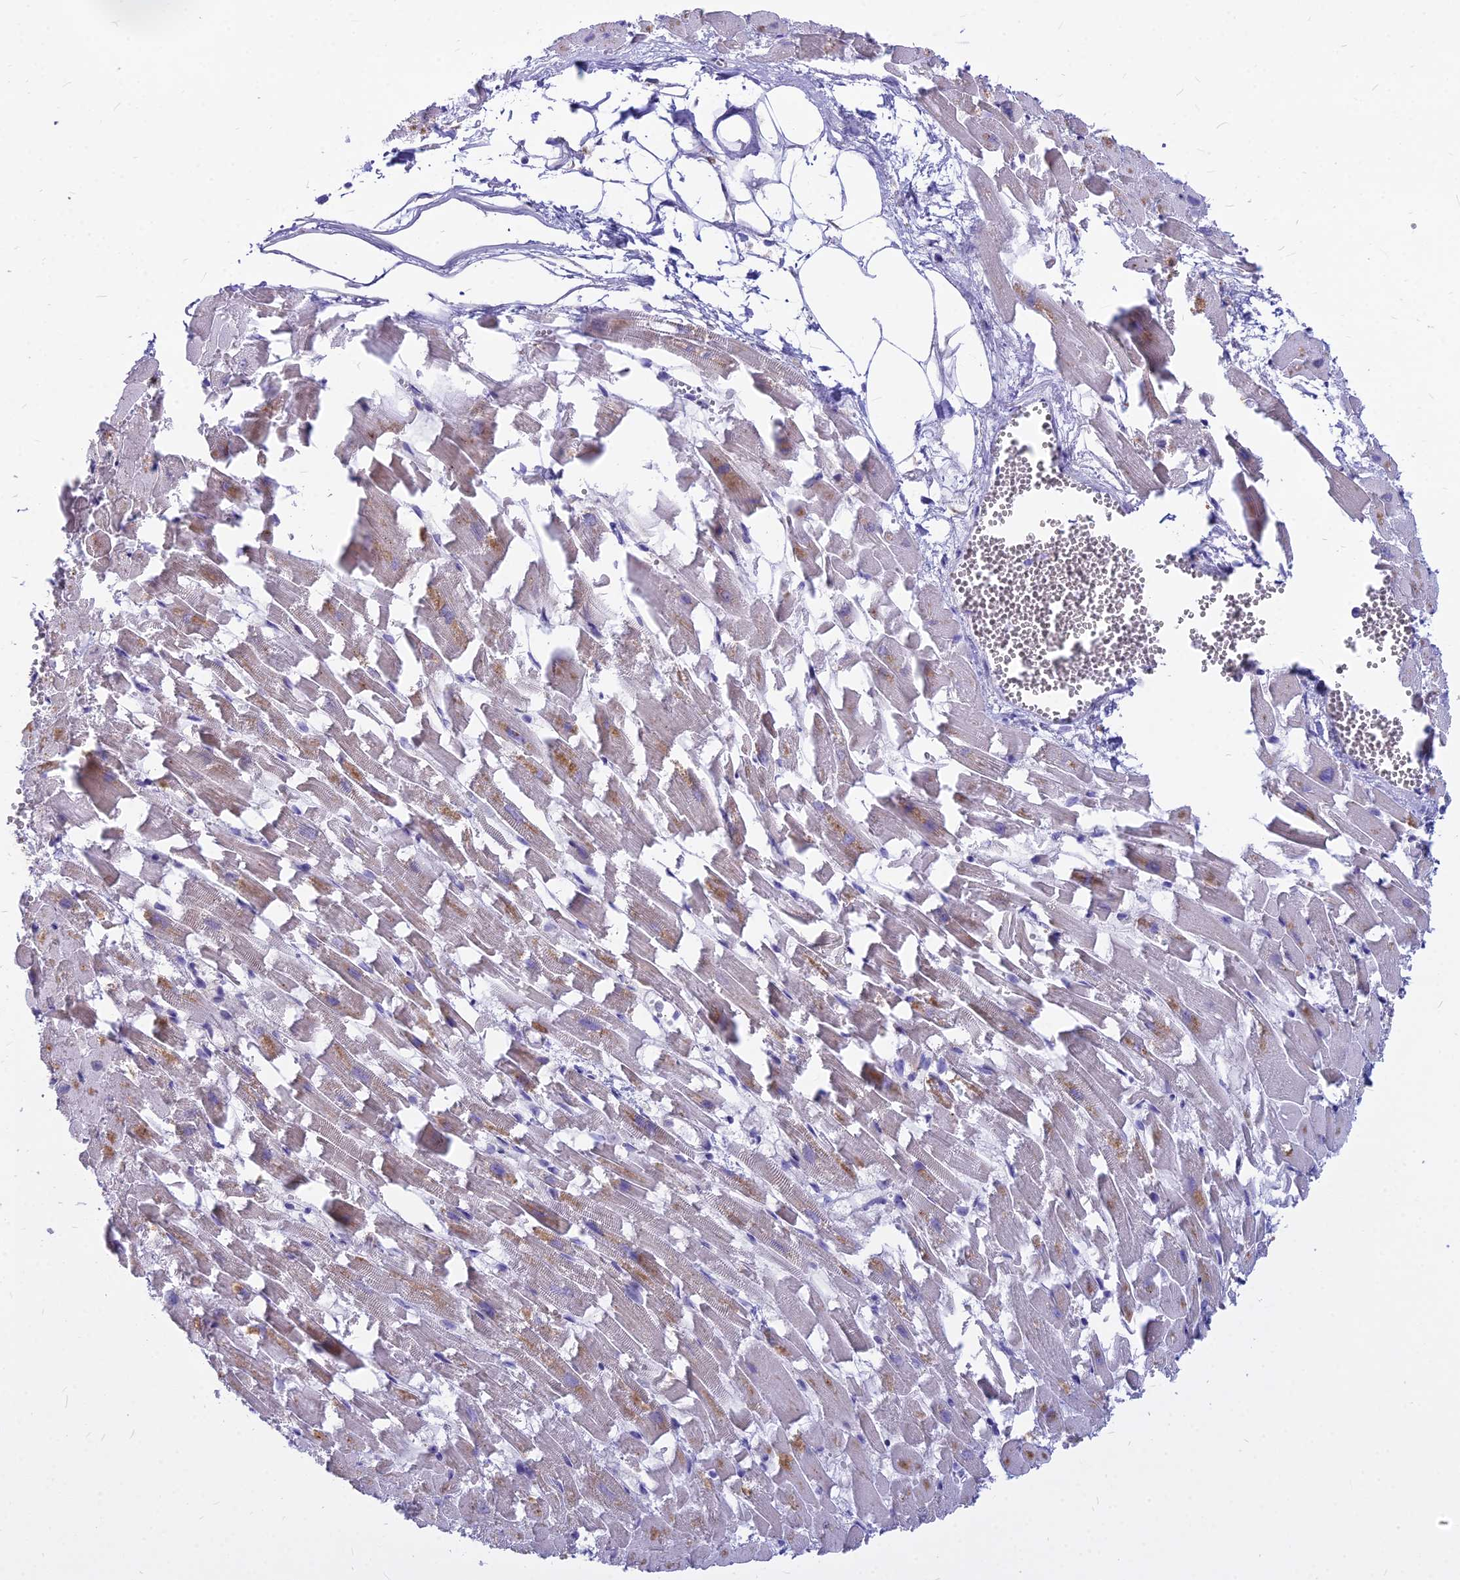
{"staining": {"intensity": "moderate", "quantity": "<25%", "location": "cytoplasmic/membranous"}, "tissue": "heart muscle", "cell_type": "Cardiomyocytes", "image_type": "normal", "snomed": [{"axis": "morphology", "description": "Normal tissue, NOS"}, {"axis": "topography", "description": "Heart"}], "caption": "This is an image of immunohistochemistry (IHC) staining of unremarkable heart muscle, which shows moderate staining in the cytoplasmic/membranous of cardiomyocytes.", "gene": "PCED1B", "patient": {"sex": "female", "age": 64}}